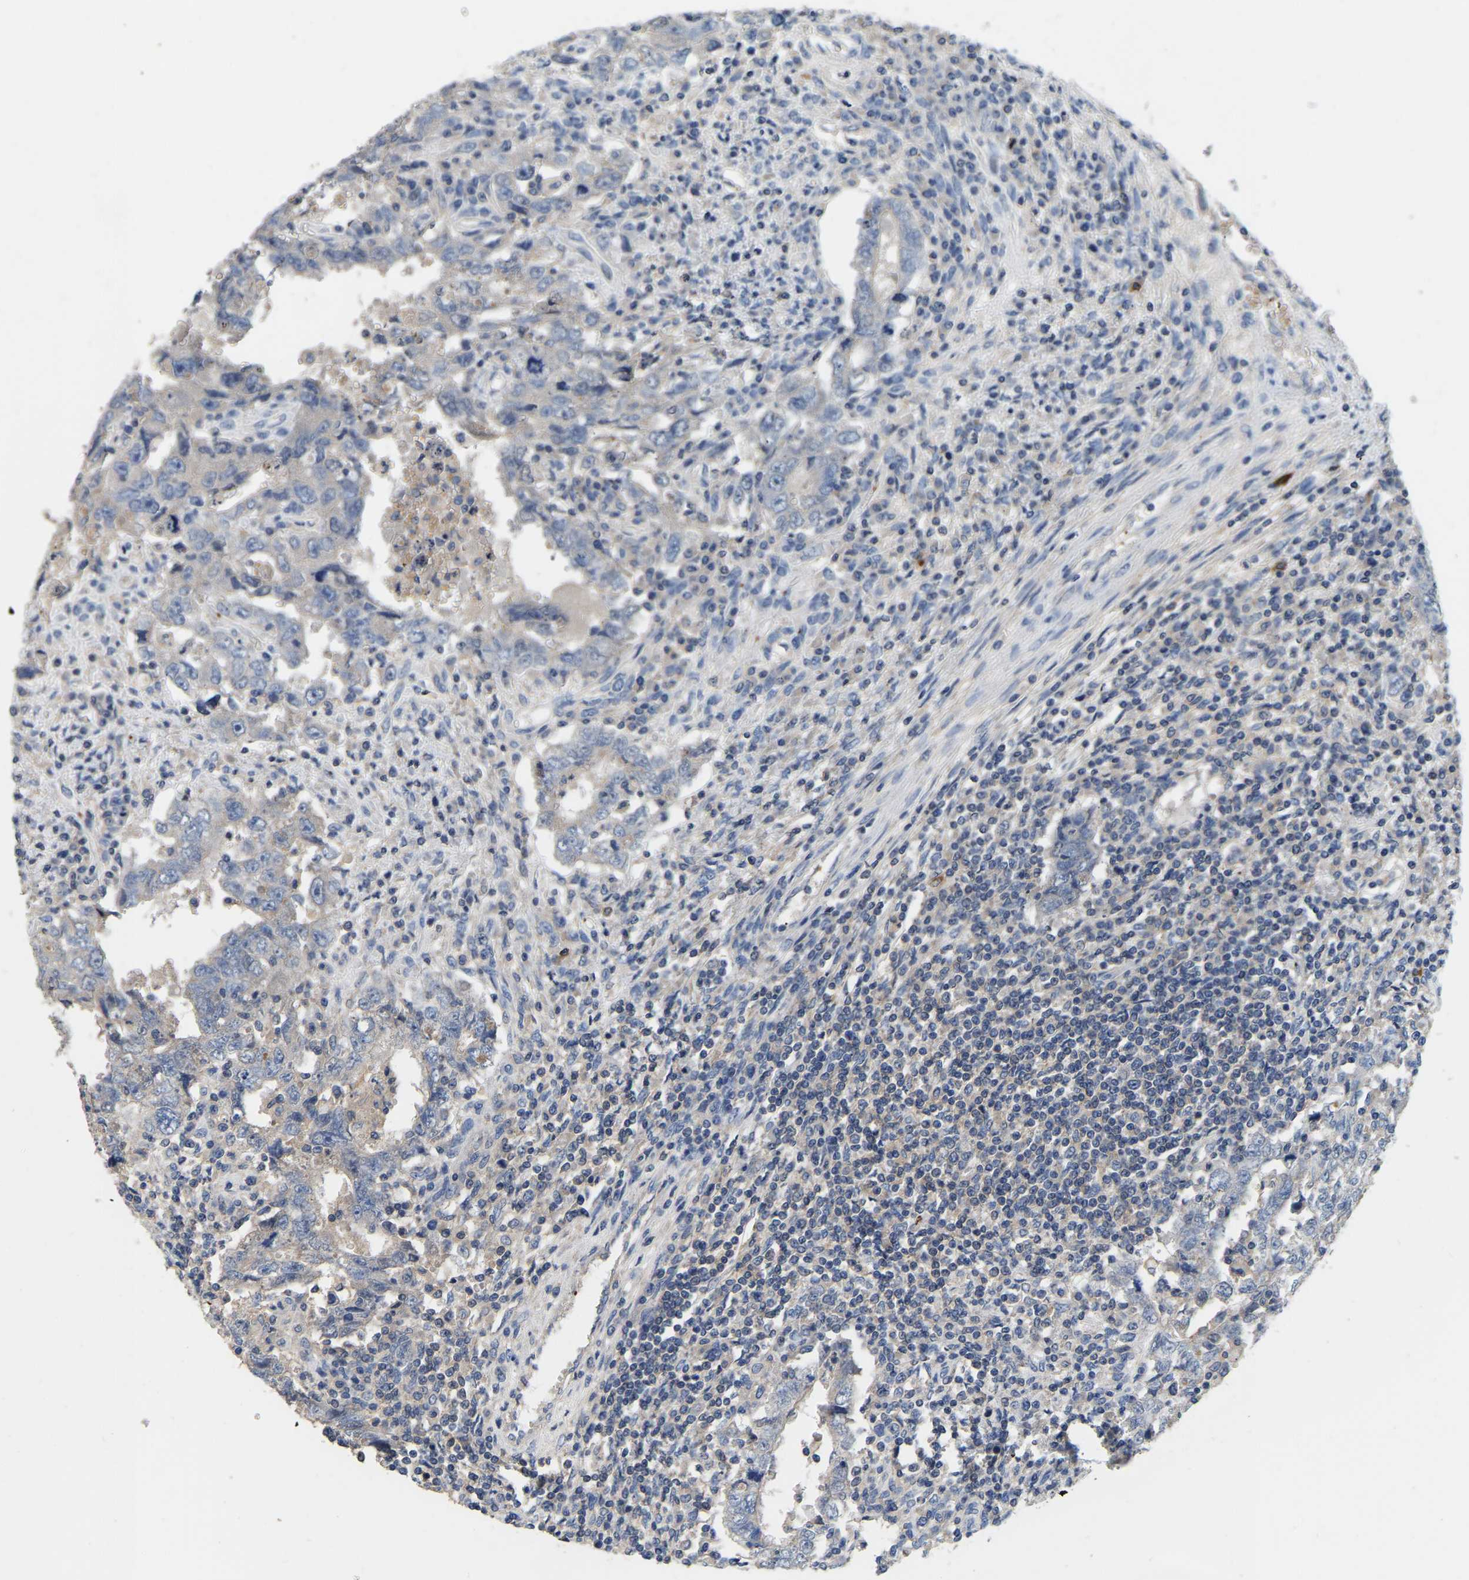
{"staining": {"intensity": "weak", "quantity": "<25%", "location": "cytoplasmic/membranous"}, "tissue": "testis cancer", "cell_type": "Tumor cells", "image_type": "cancer", "snomed": [{"axis": "morphology", "description": "Carcinoma, Embryonal, NOS"}, {"axis": "topography", "description": "Testis"}], "caption": "Histopathology image shows no significant protein positivity in tumor cells of testis embryonal carcinoma. (Brightfield microscopy of DAB IHC at high magnification).", "gene": "RAB27B", "patient": {"sex": "male", "age": 26}}